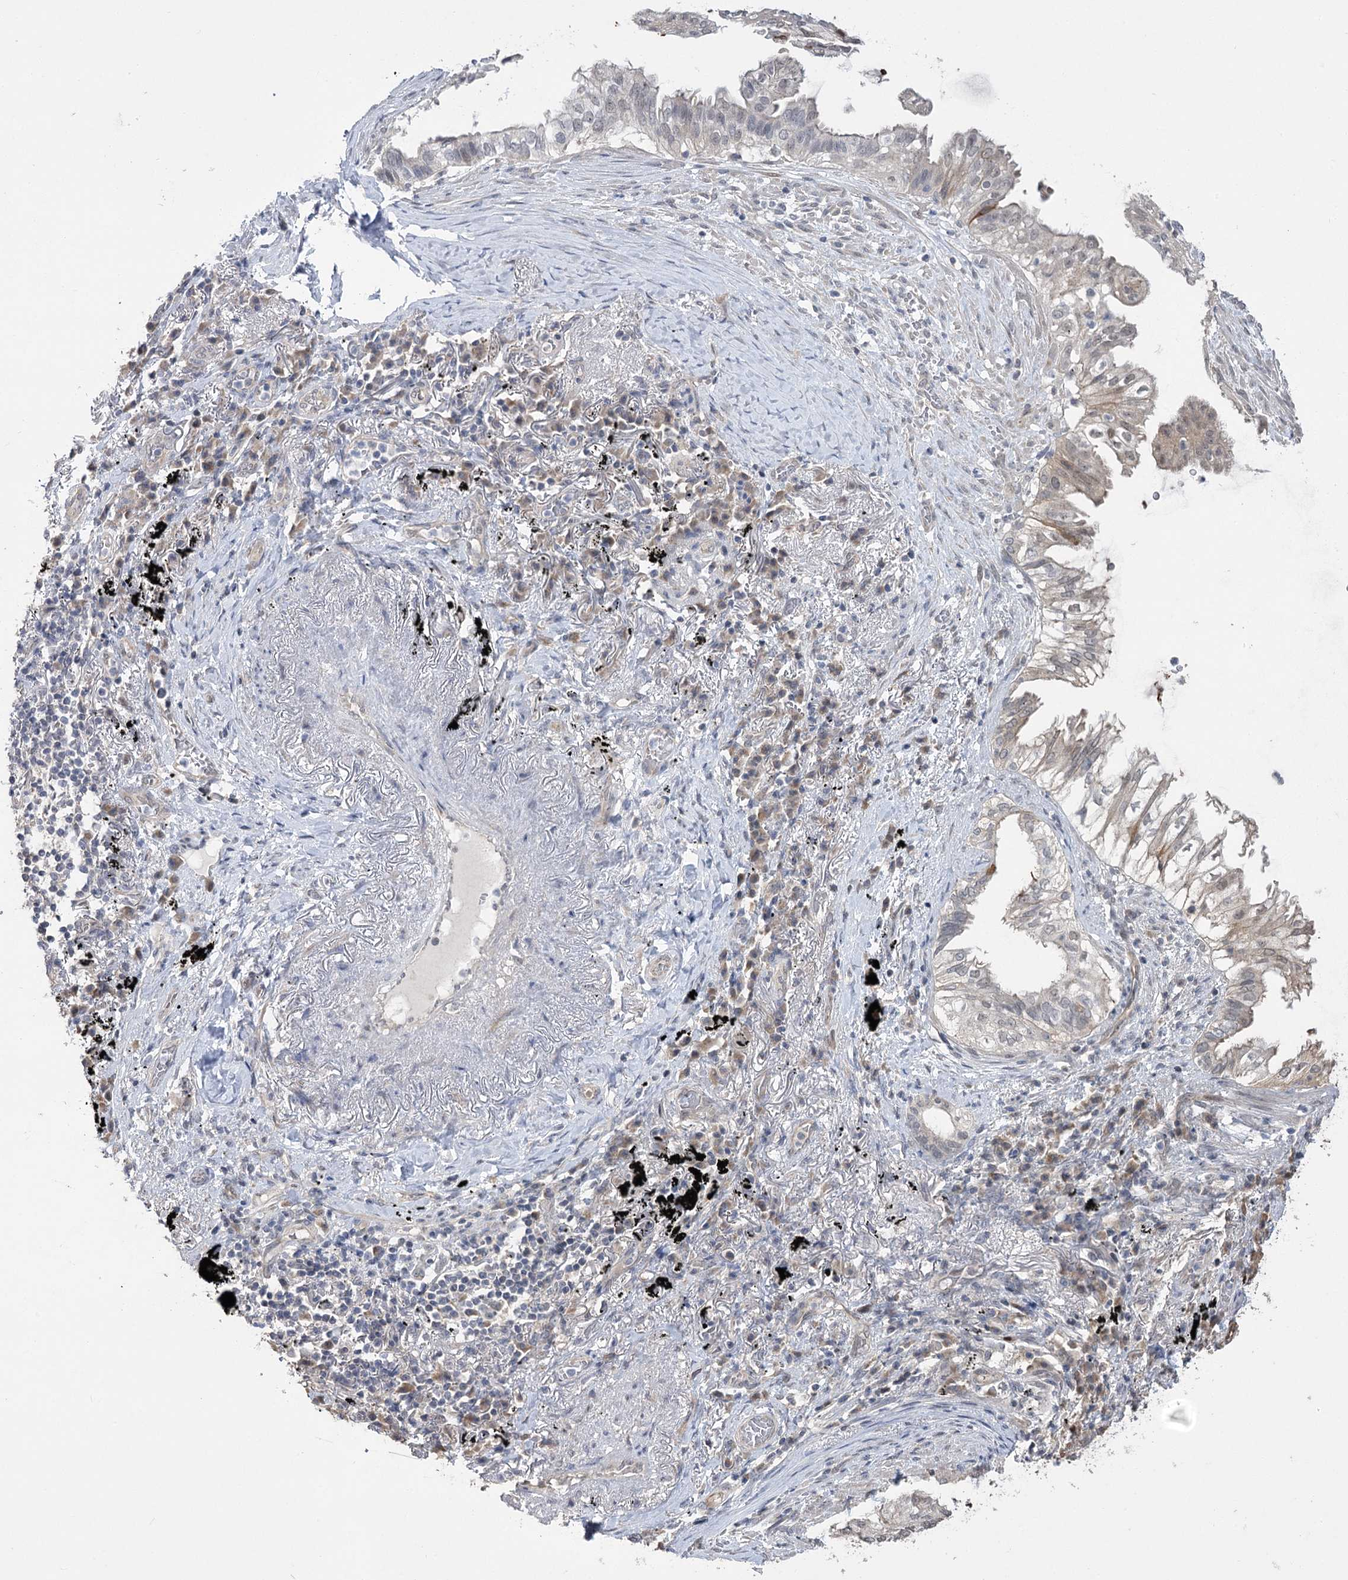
{"staining": {"intensity": "weak", "quantity": "<25%", "location": "cytoplasmic/membranous"}, "tissue": "lung cancer", "cell_type": "Tumor cells", "image_type": "cancer", "snomed": [{"axis": "morphology", "description": "Adenocarcinoma, NOS"}, {"axis": "topography", "description": "Lung"}], "caption": "Immunohistochemistry histopathology image of human lung cancer stained for a protein (brown), which shows no expression in tumor cells. (Immunohistochemistry (ihc), brightfield microscopy, high magnification).", "gene": "PHYHIPL", "patient": {"sex": "female", "age": 70}}